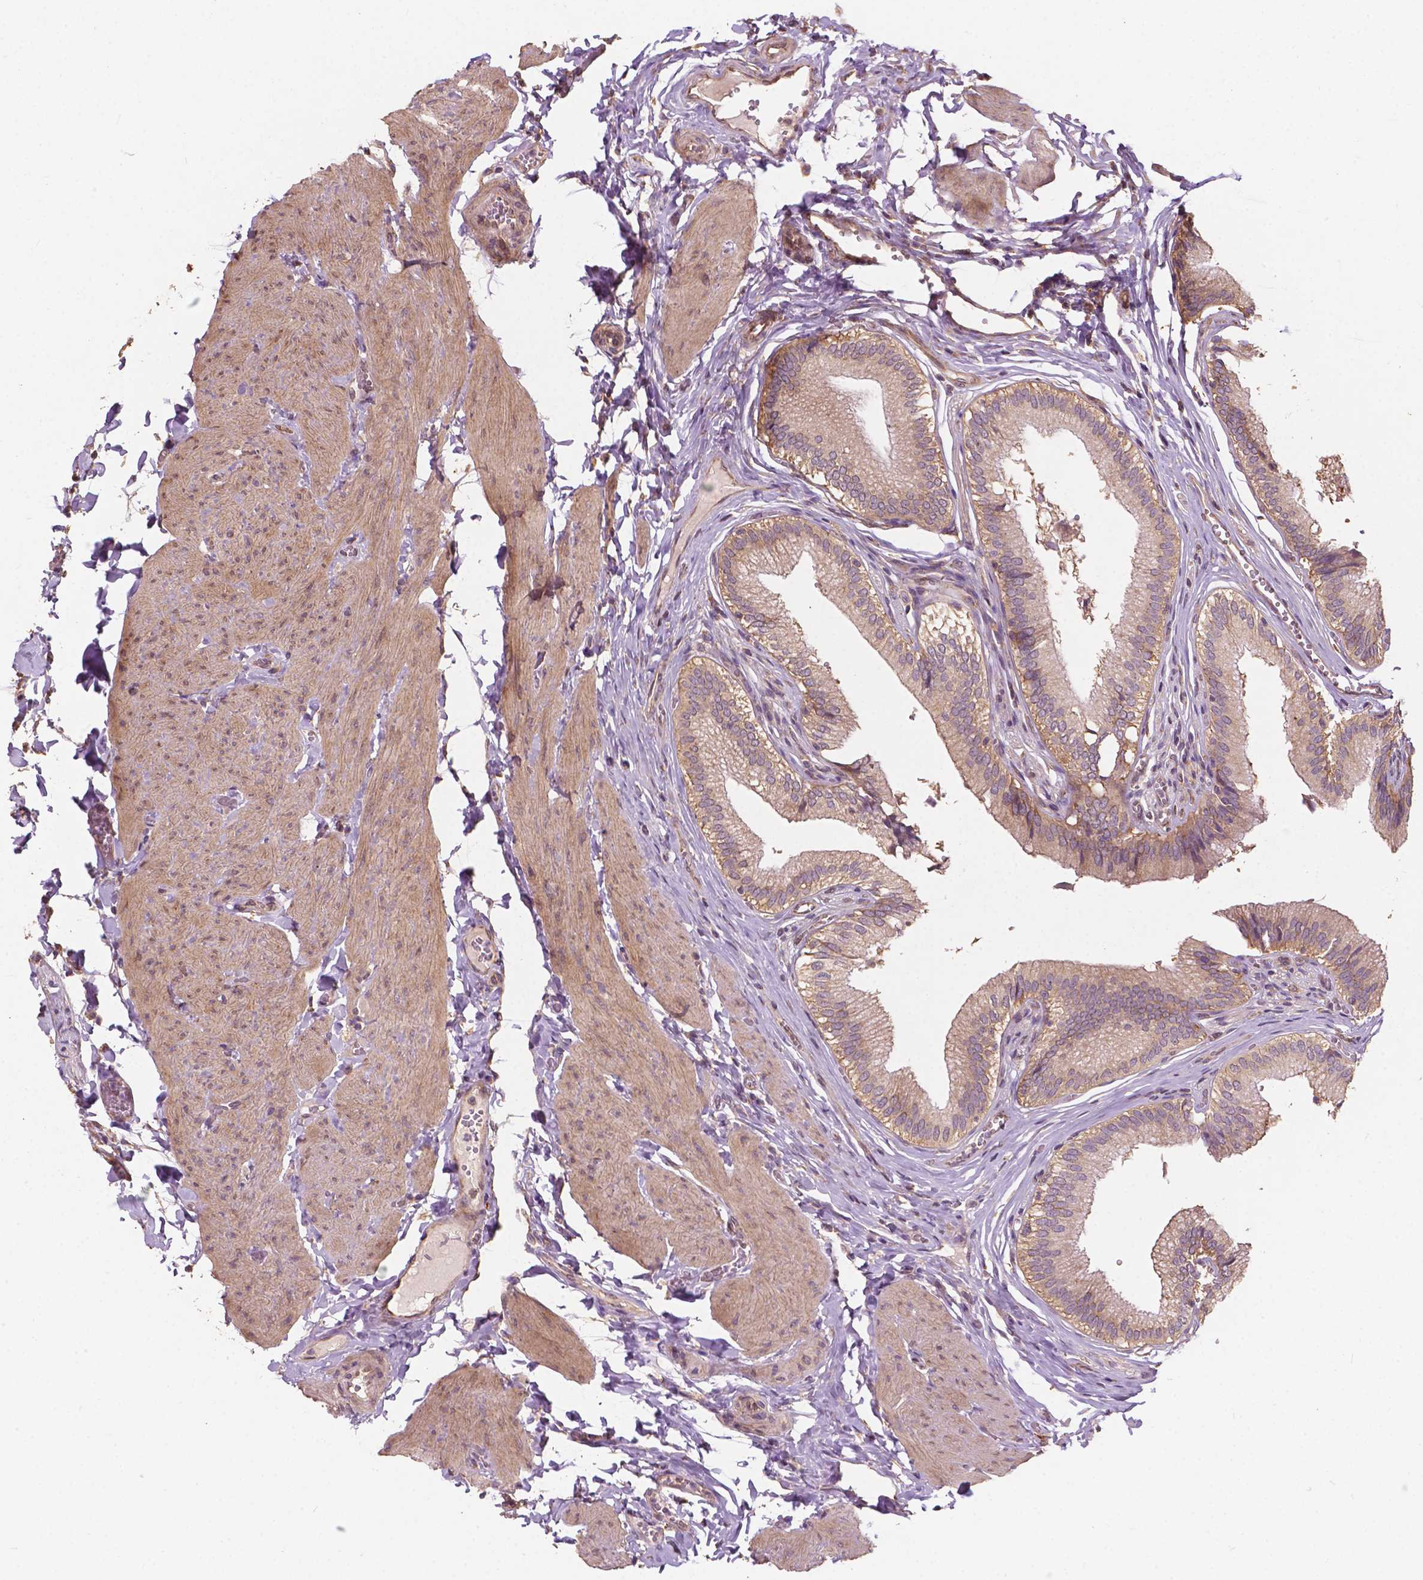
{"staining": {"intensity": "moderate", "quantity": ">75%", "location": "cytoplasmic/membranous"}, "tissue": "gallbladder", "cell_type": "Glandular cells", "image_type": "normal", "snomed": [{"axis": "morphology", "description": "Normal tissue, NOS"}, {"axis": "topography", "description": "Gallbladder"}, {"axis": "topography", "description": "Peripheral nerve tissue"}], "caption": "Glandular cells display medium levels of moderate cytoplasmic/membranous staining in about >75% of cells in benign gallbladder.", "gene": "G3BP1", "patient": {"sex": "male", "age": 17}}